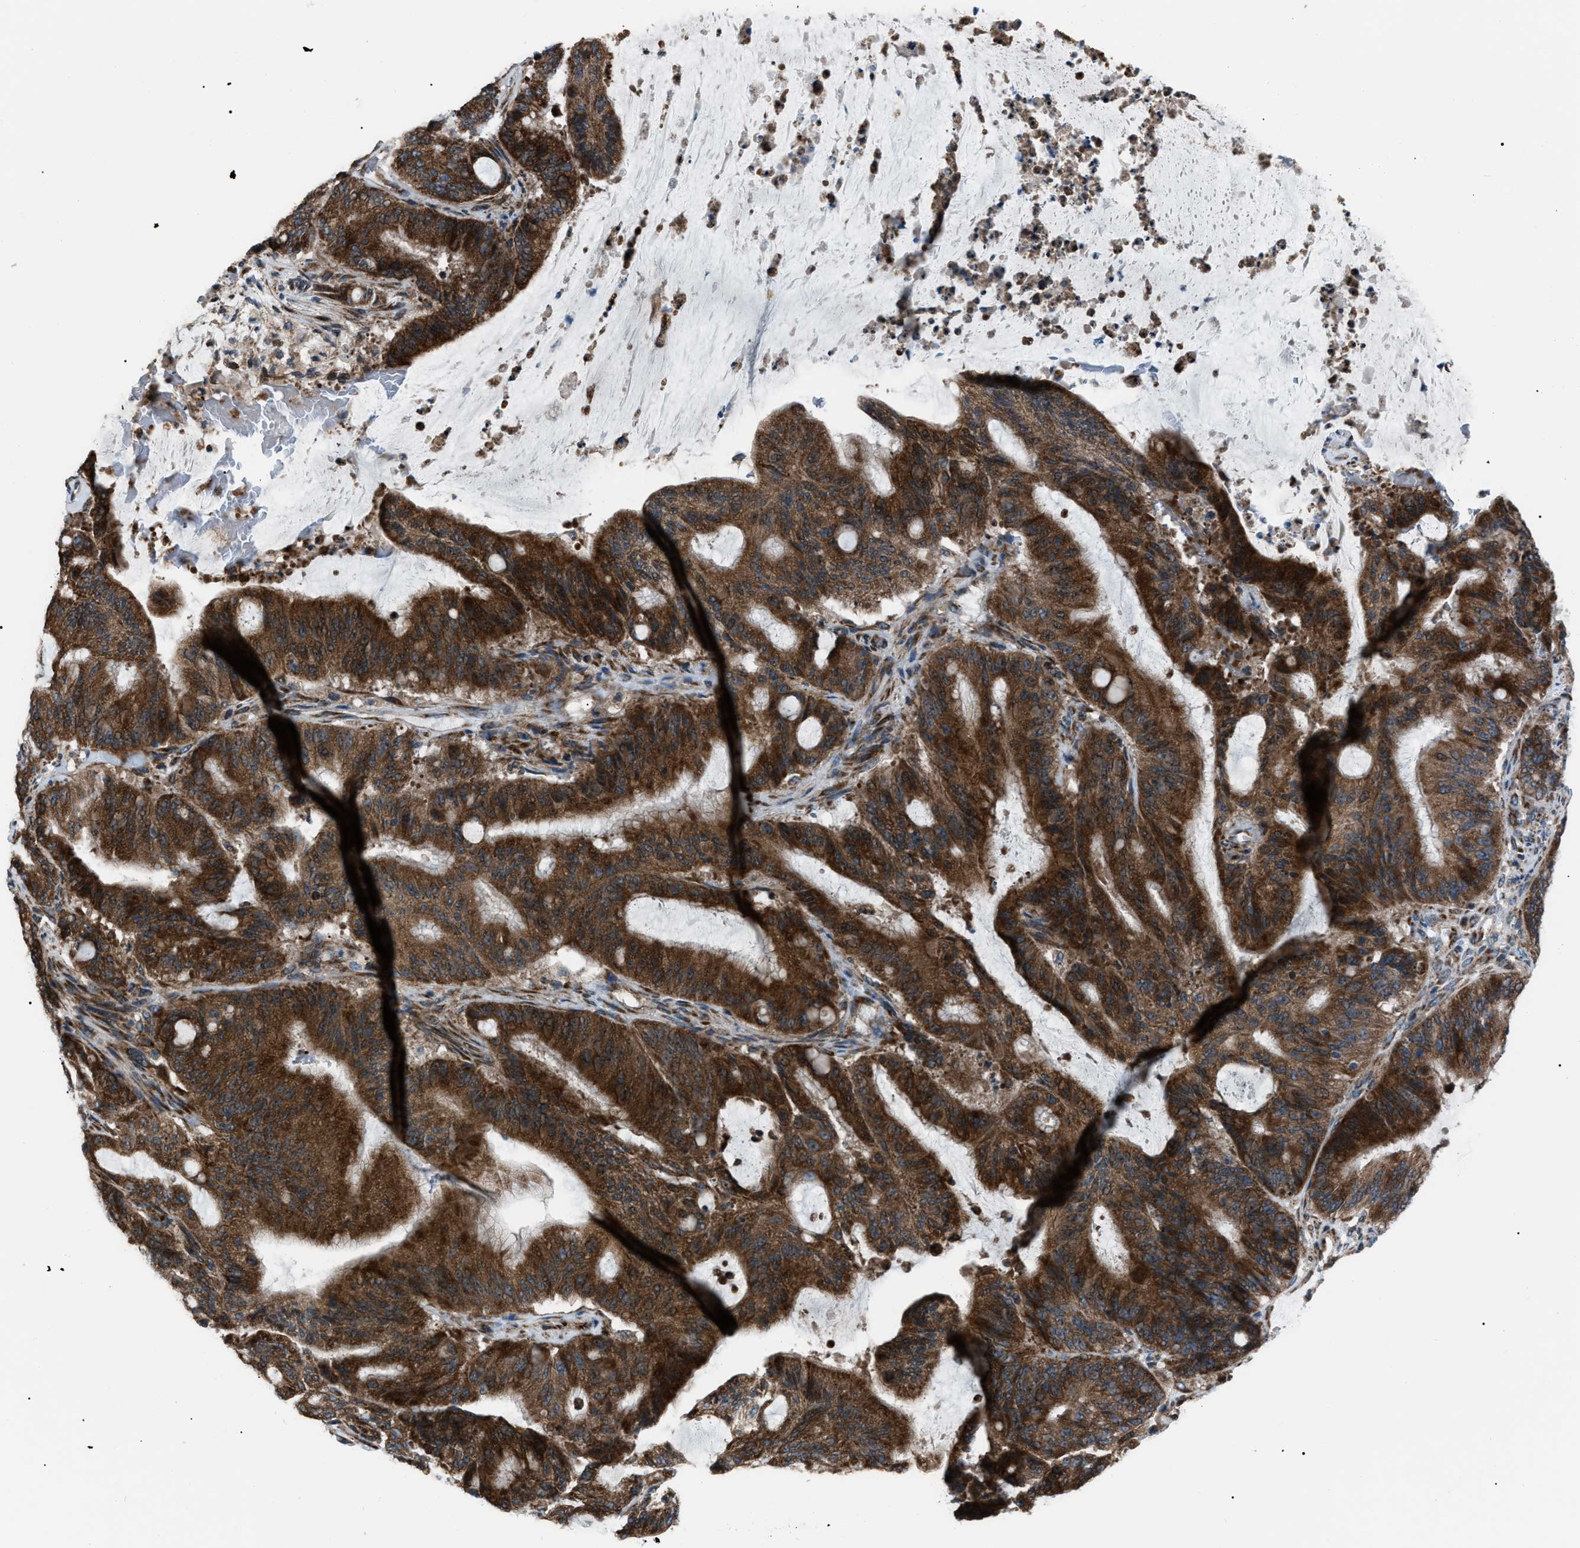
{"staining": {"intensity": "strong", "quantity": ">75%", "location": "cytoplasmic/membranous"}, "tissue": "liver cancer", "cell_type": "Tumor cells", "image_type": "cancer", "snomed": [{"axis": "morphology", "description": "Normal tissue, NOS"}, {"axis": "morphology", "description": "Cholangiocarcinoma"}, {"axis": "topography", "description": "Liver"}, {"axis": "topography", "description": "Peripheral nerve tissue"}], "caption": "Human liver cholangiocarcinoma stained with a brown dye exhibits strong cytoplasmic/membranous positive staining in approximately >75% of tumor cells.", "gene": "AGO2", "patient": {"sex": "female", "age": 73}}